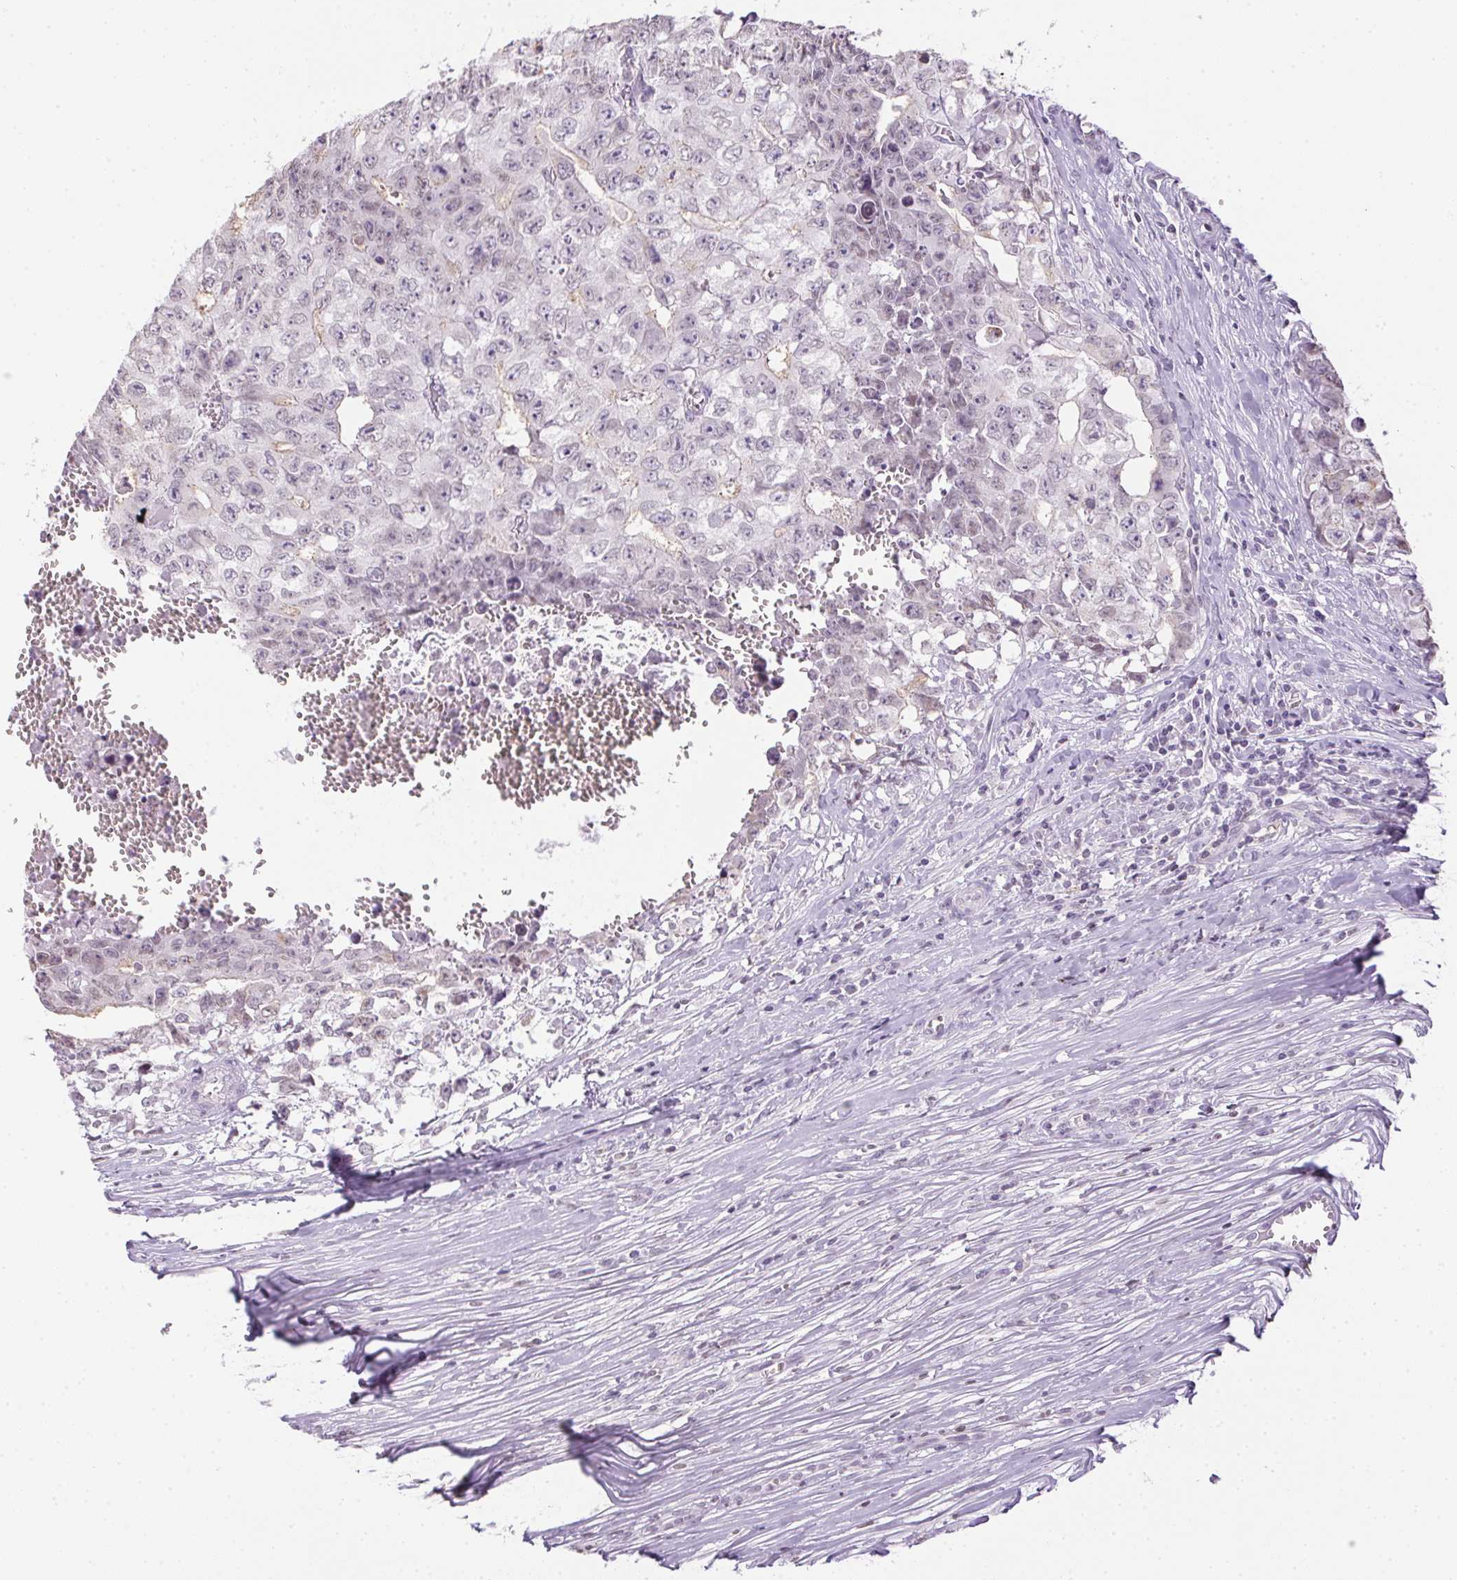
{"staining": {"intensity": "negative", "quantity": "none", "location": "none"}, "tissue": "testis cancer", "cell_type": "Tumor cells", "image_type": "cancer", "snomed": [{"axis": "morphology", "description": "Carcinoma, Embryonal, NOS"}, {"axis": "morphology", "description": "Teratoma, malignant, NOS"}, {"axis": "topography", "description": "Testis"}], "caption": "This is an immunohistochemistry (IHC) image of human embryonal carcinoma (testis). There is no positivity in tumor cells.", "gene": "PRL", "patient": {"sex": "male", "age": 24}}